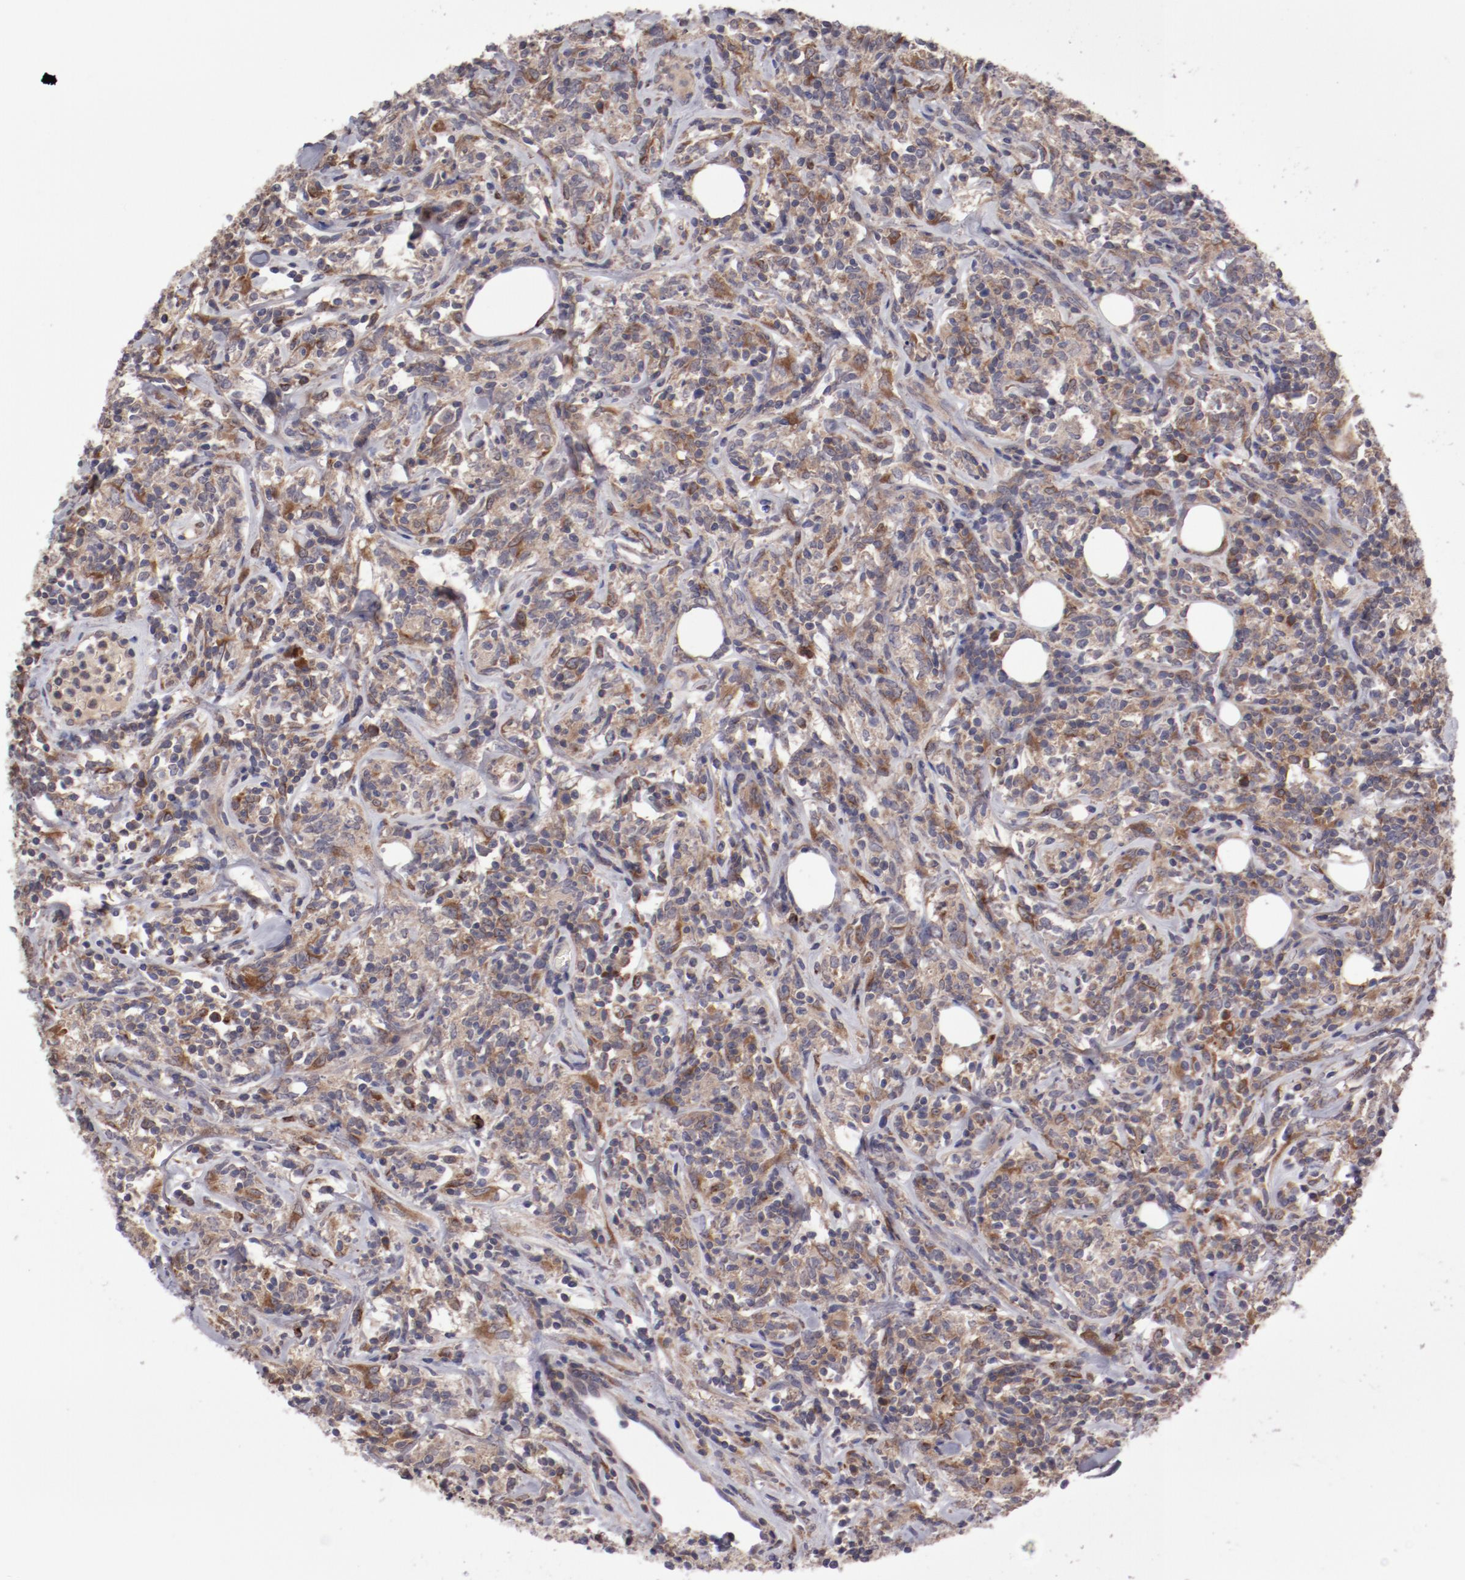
{"staining": {"intensity": "moderate", "quantity": ">75%", "location": "cytoplasmic/membranous"}, "tissue": "lymphoma", "cell_type": "Tumor cells", "image_type": "cancer", "snomed": [{"axis": "morphology", "description": "Malignant lymphoma, non-Hodgkin's type, High grade"}, {"axis": "topography", "description": "Lymph node"}], "caption": "Immunohistochemistry of human malignant lymphoma, non-Hodgkin's type (high-grade) demonstrates medium levels of moderate cytoplasmic/membranous positivity in about >75% of tumor cells.", "gene": "IL12A", "patient": {"sex": "female", "age": 84}}